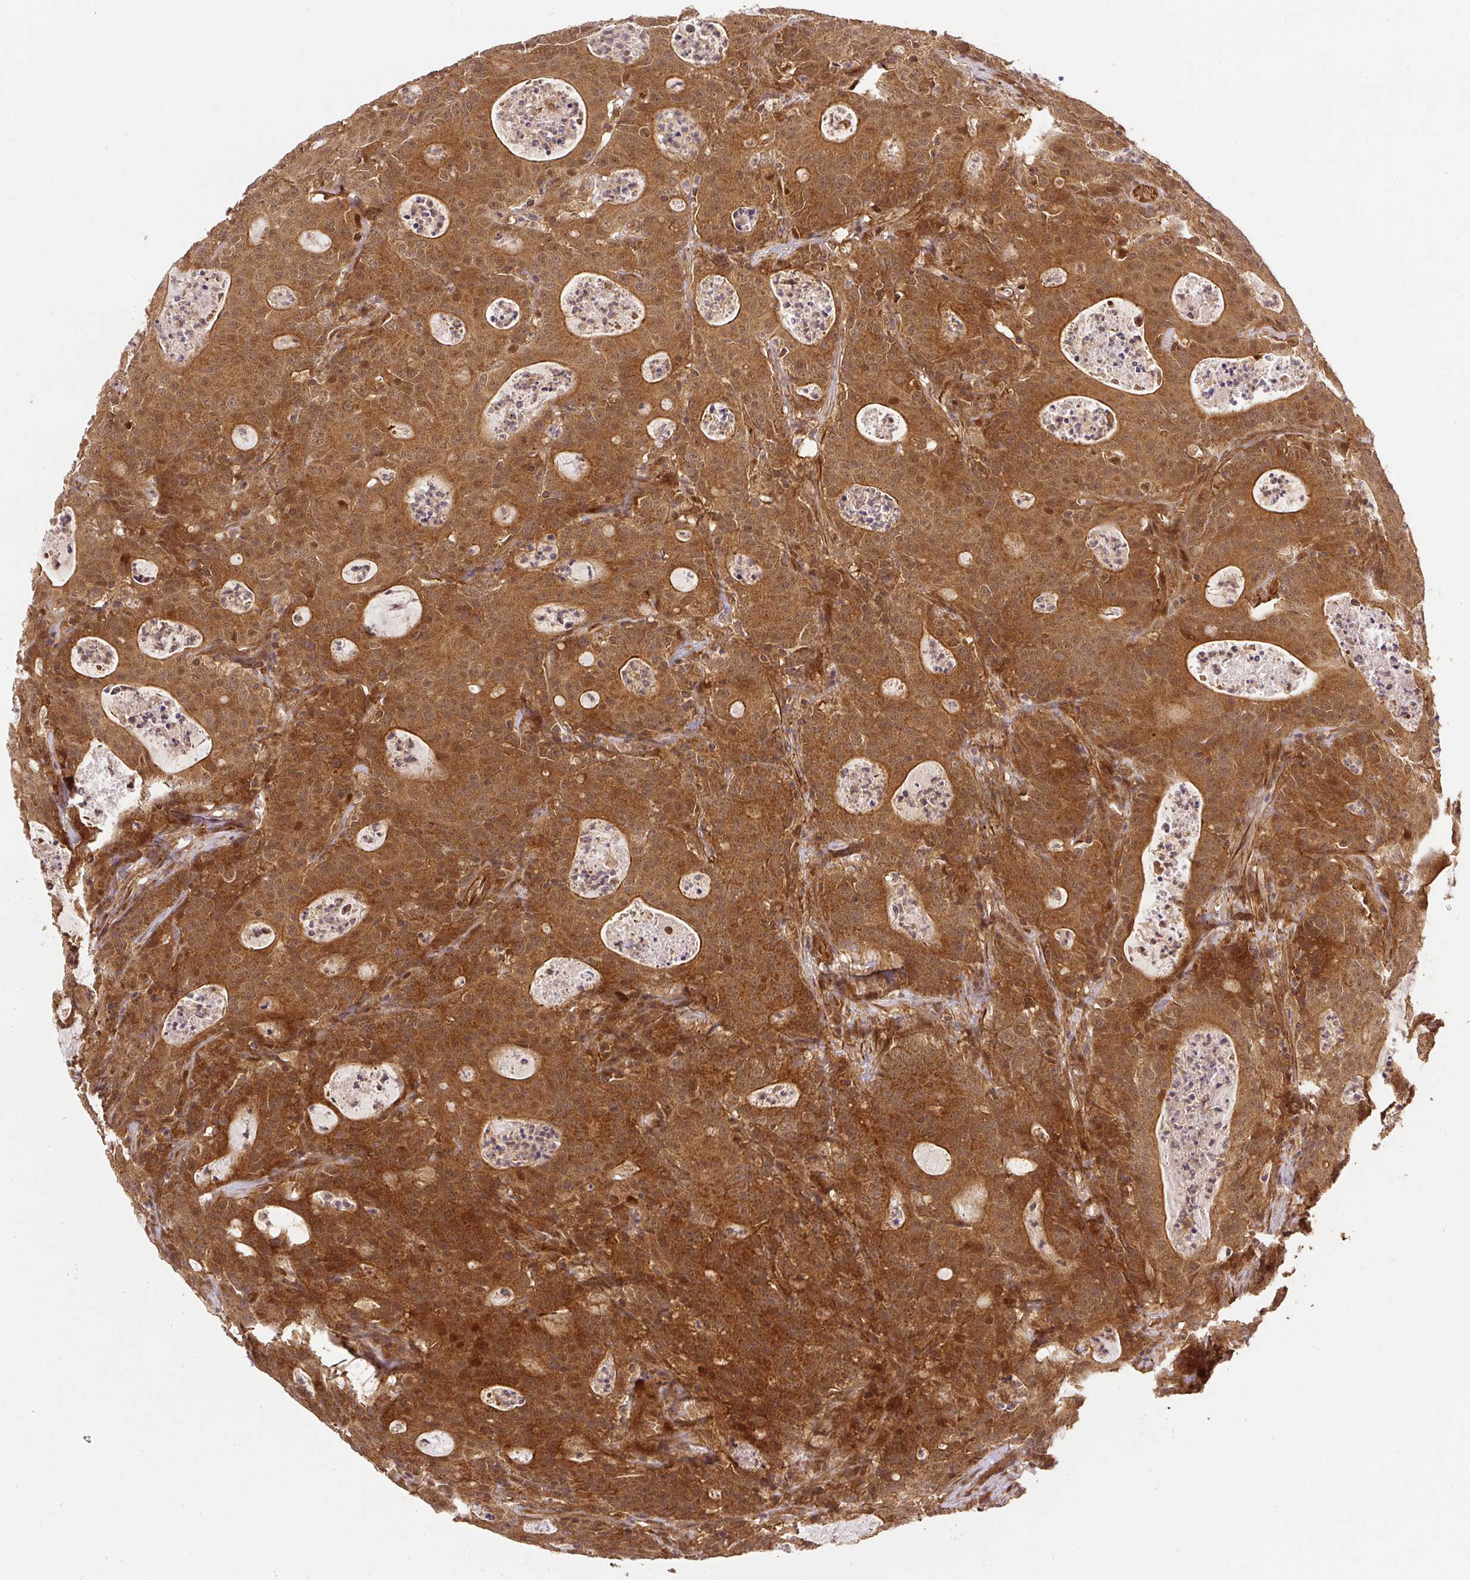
{"staining": {"intensity": "moderate", "quantity": ">75%", "location": "cytoplasmic/membranous,nuclear"}, "tissue": "colorectal cancer", "cell_type": "Tumor cells", "image_type": "cancer", "snomed": [{"axis": "morphology", "description": "Adenocarcinoma, NOS"}, {"axis": "topography", "description": "Colon"}], "caption": "Immunohistochemical staining of adenocarcinoma (colorectal) demonstrates medium levels of moderate cytoplasmic/membranous and nuclear expression in about >75% of tumor cells.", "gene": "PSMD1", "patient": {"sex": "male", "age": 83}}